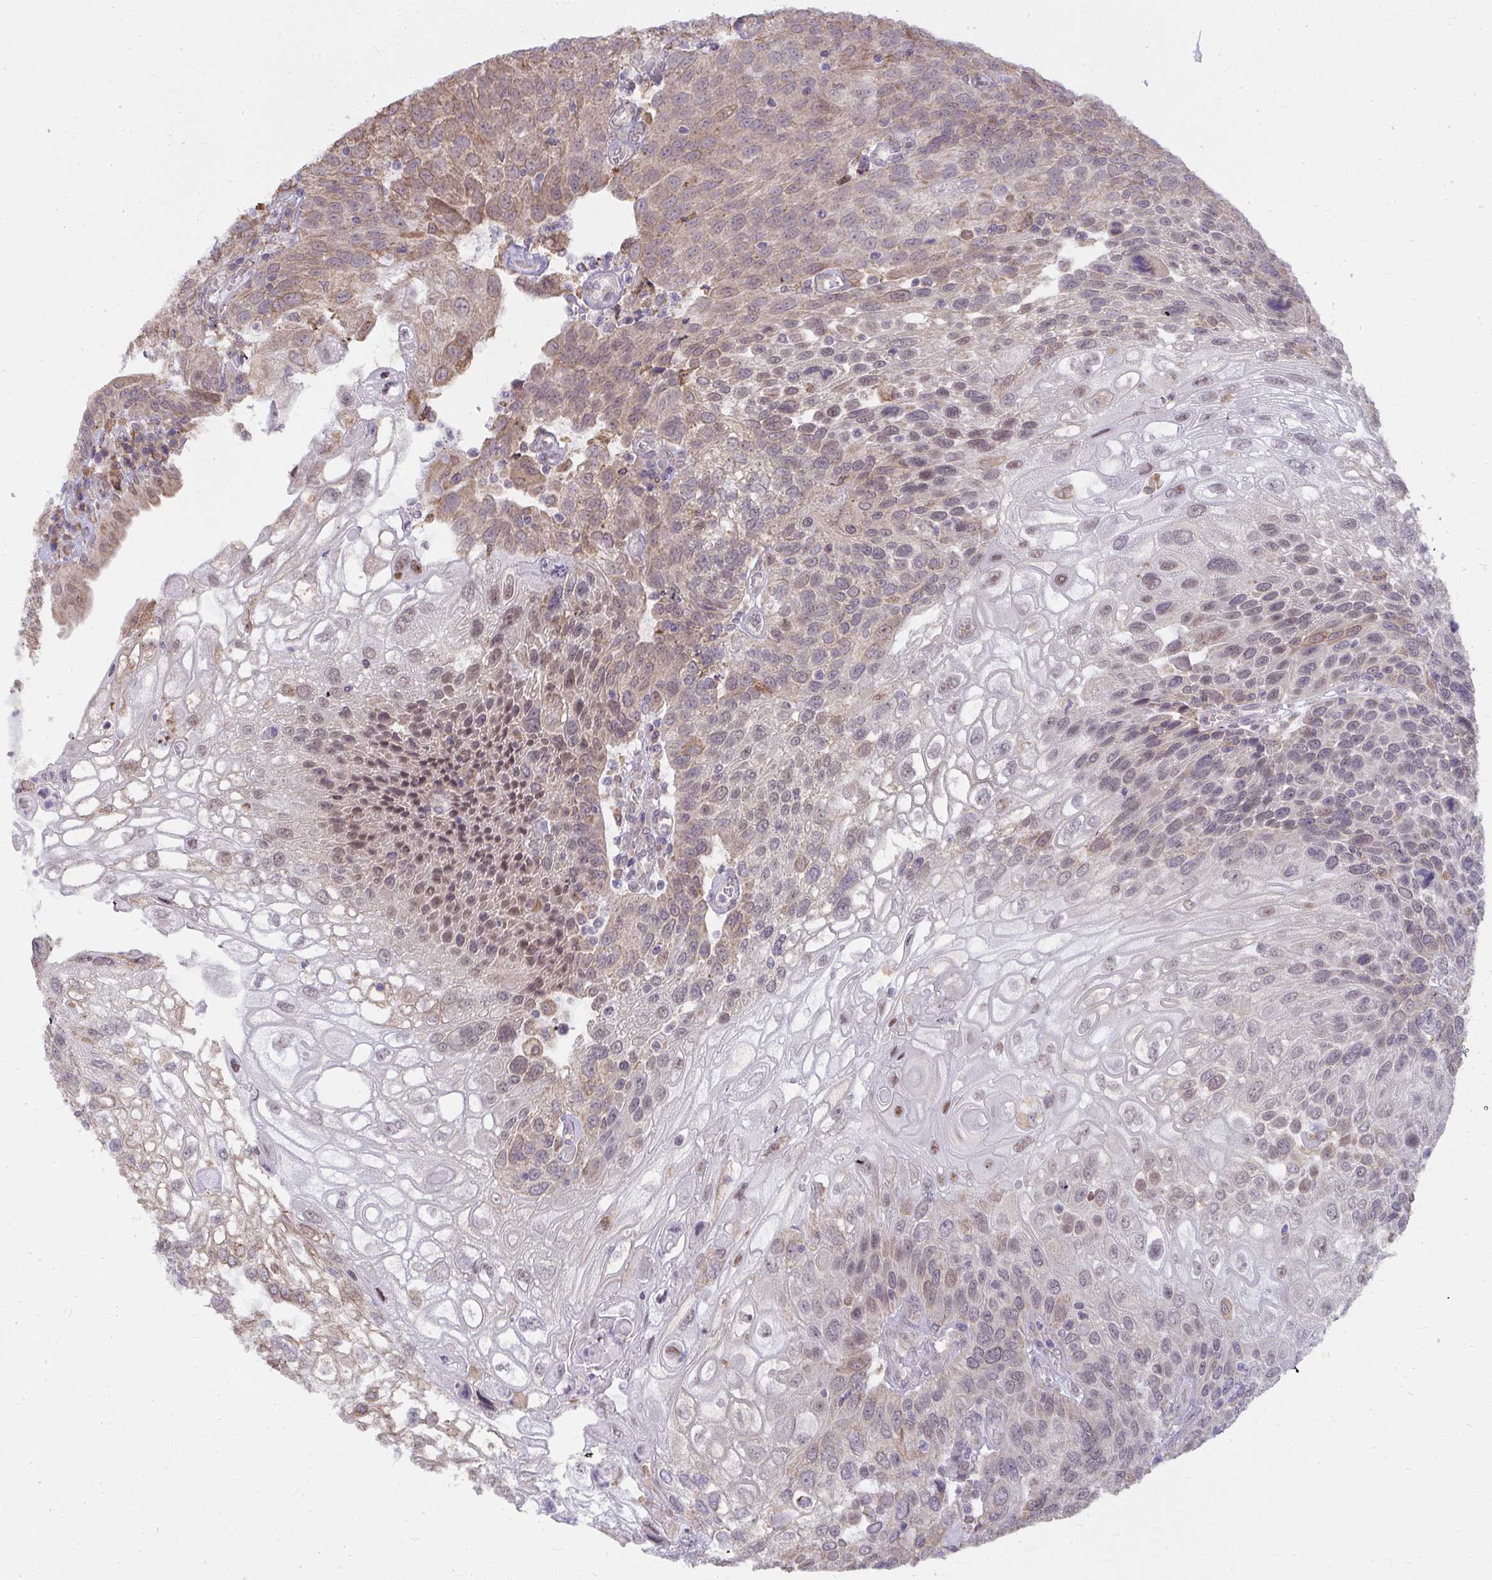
{"staining": {"intensity": "moderate", "quantity": "25%-75%", "location": "cytoplasmic/membranous,nuclear"}, "tissue": "urothelial cancer", "cell_type": "Tumor cells", "image_type": "cancer", "snomed": [{"axis": "morphology", "description": "Urothelial carcinoma, High grade"}, {"axis": "topography", "description": "Urinary bladder"}], "caption": "Urothelial carcinoma (high-grade) stained with a brown dye displays moderate cytoplasmic/membranous and nuclear positive expression in approximately 25%-75% of tumor cells.", "gene": "NMNAT1", "patient": {"sex": "female", "age": 70}}